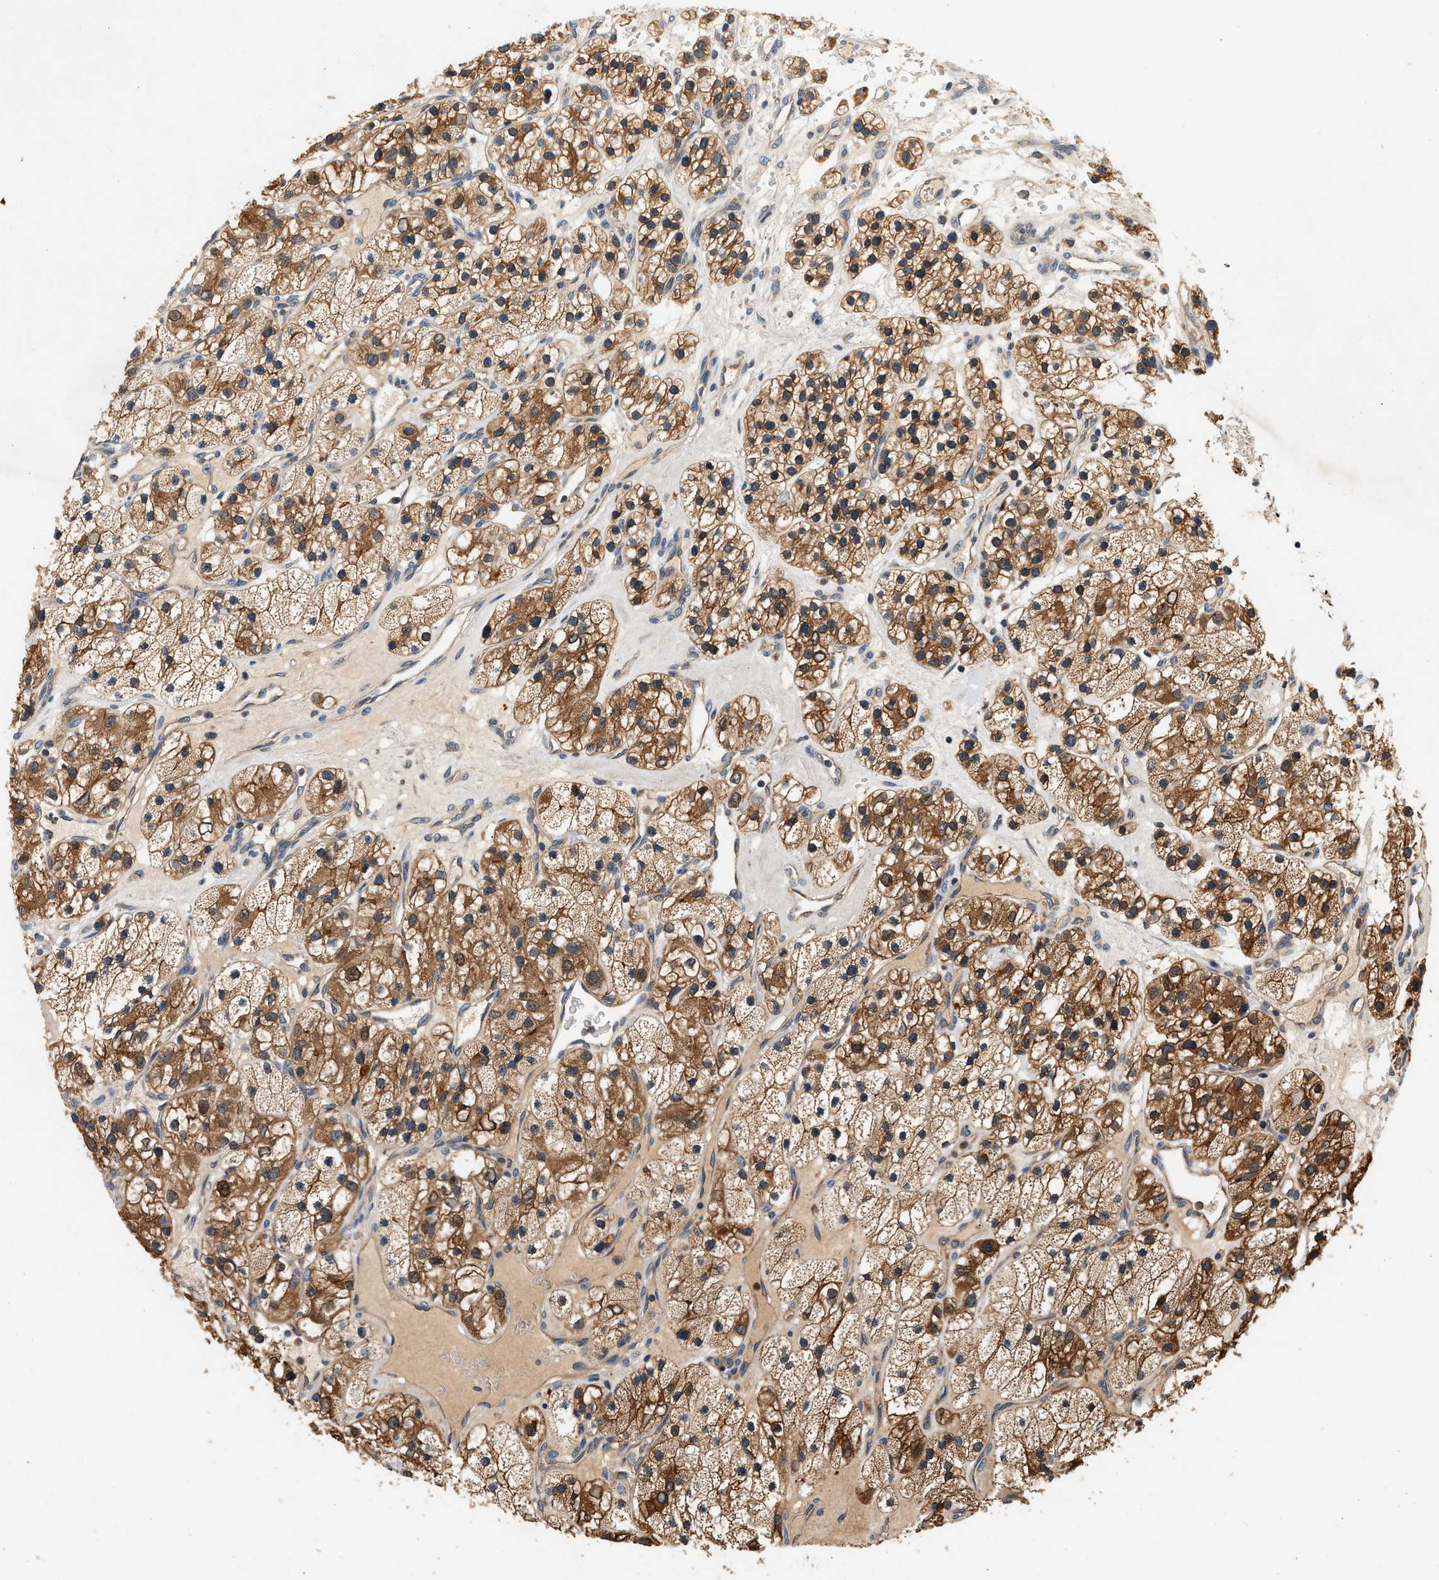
{"staining": {"intensity": "moderate", "quantity": ">75%", "location": "cytoplasmic/membranous"}, "tissue": "renal cancer", "cell_type": "Tumor cells", "image_type": "cancer", "snomed": [{"axis": "morphology", "description": "Adenocarcinoma, NOS"}, {"axis": "topography", "description": "Kidney"}], "caption": "This histopathology image displays immunohistochemistry (IHC) staining of human renal adenocarcinoma, with medium moderate cytoplasmic/membranous expression in about >75% of tumor cells.", "gene": "FAM78A", "patient": {"sex": "female", "age": 57}}